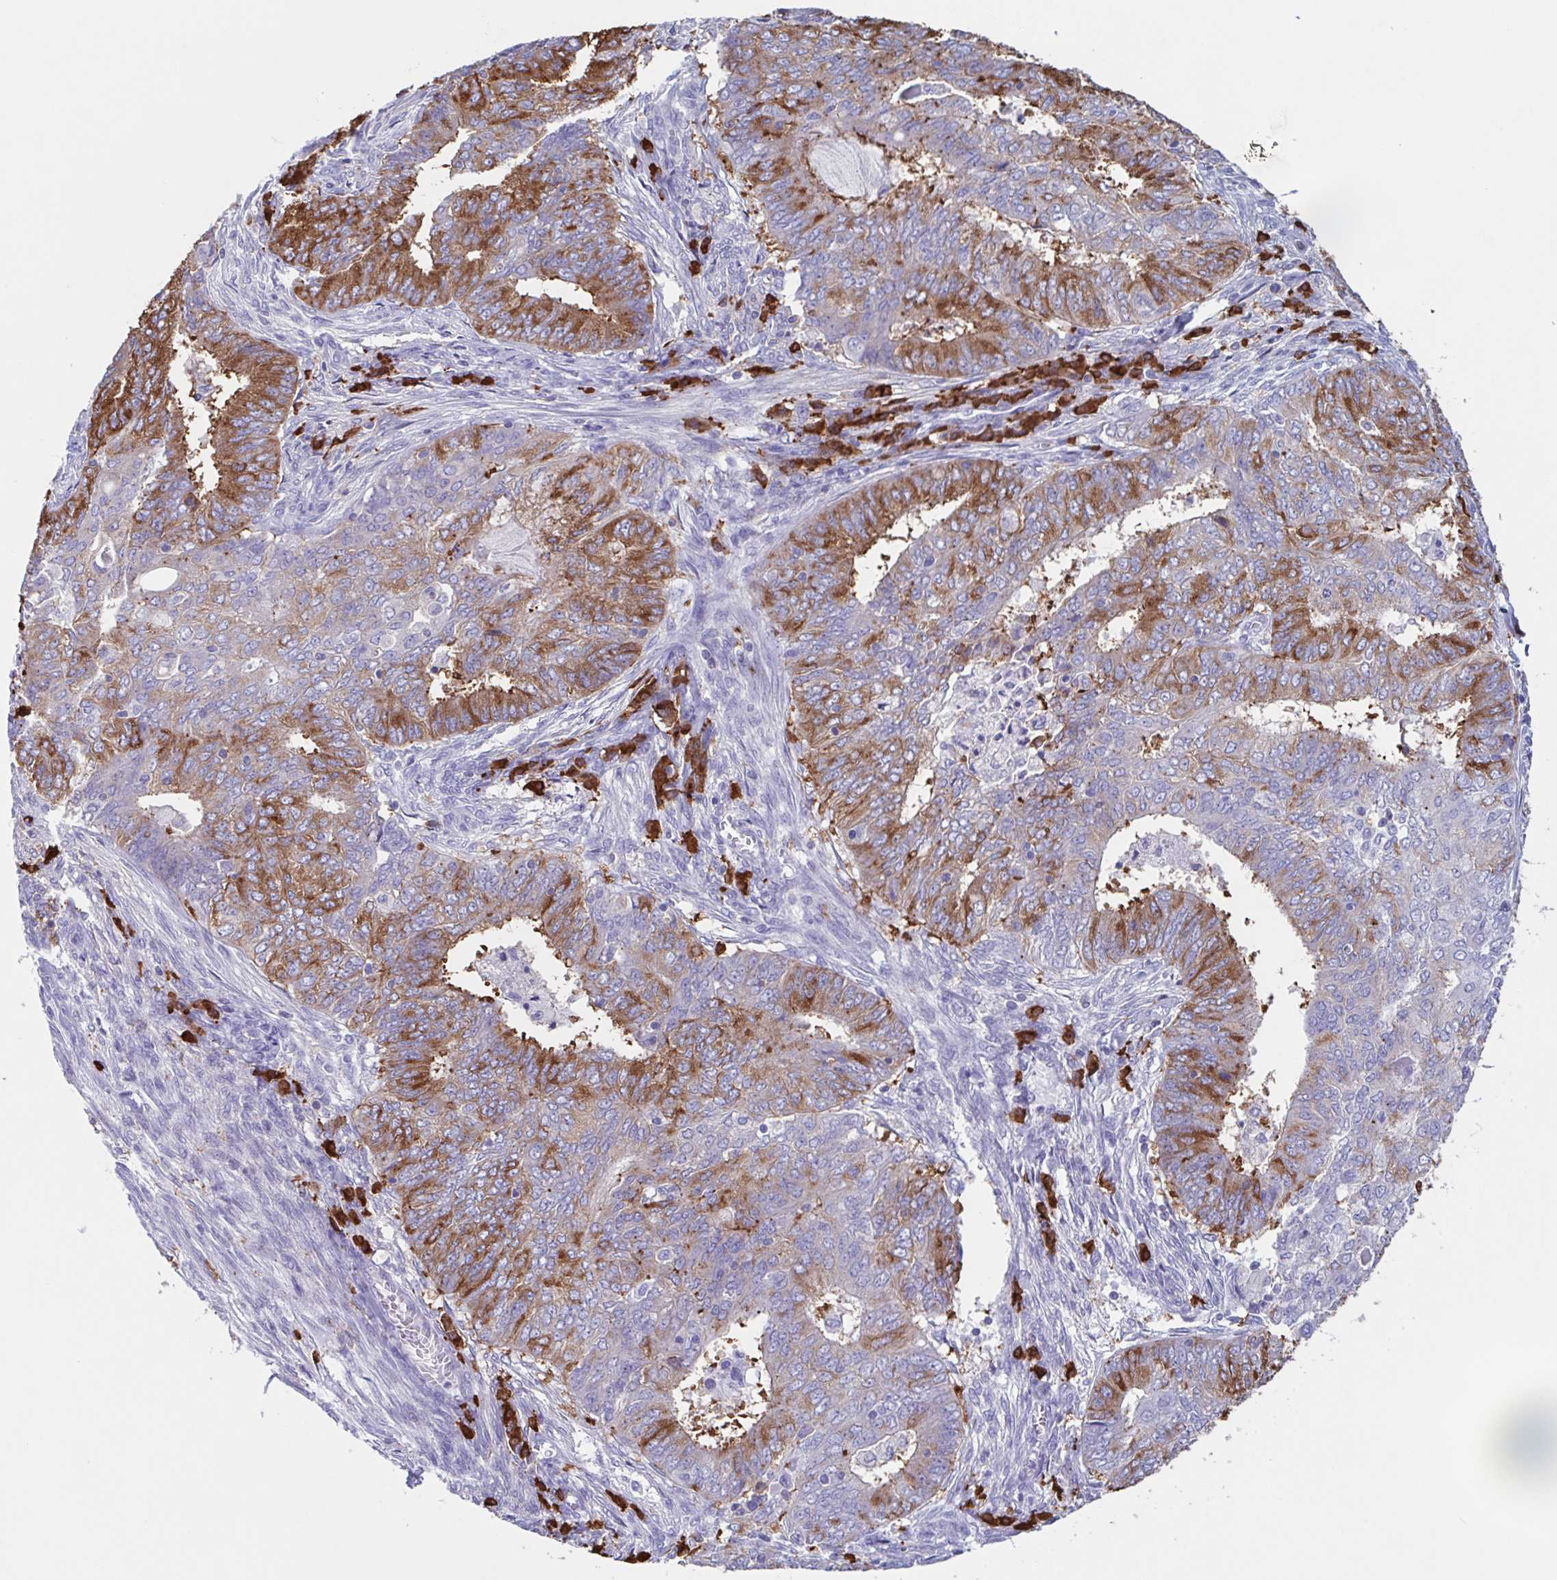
{"staining": {"intensity": "moderate", "quantity": "25%-75%", "location": "cytoplasmic/membranous"}, "tissue": "endometrial cancer", "cell_type": "Tumor cells", "image_type": "cancer", "snomed": [{"axis": "morphology", "description": "Adenocarcinoma, NOS"}, {"axis": "topography", "description": "Endometrium"}], "caption": "A photomicrograph of adenocarcinoma (endometrial) stained for a protein exhibits moderate cytoplasmic/membranous brown staining in tumor cells.", "gene": "TPD52", "patient": {"sex": "female", "age": 62}}